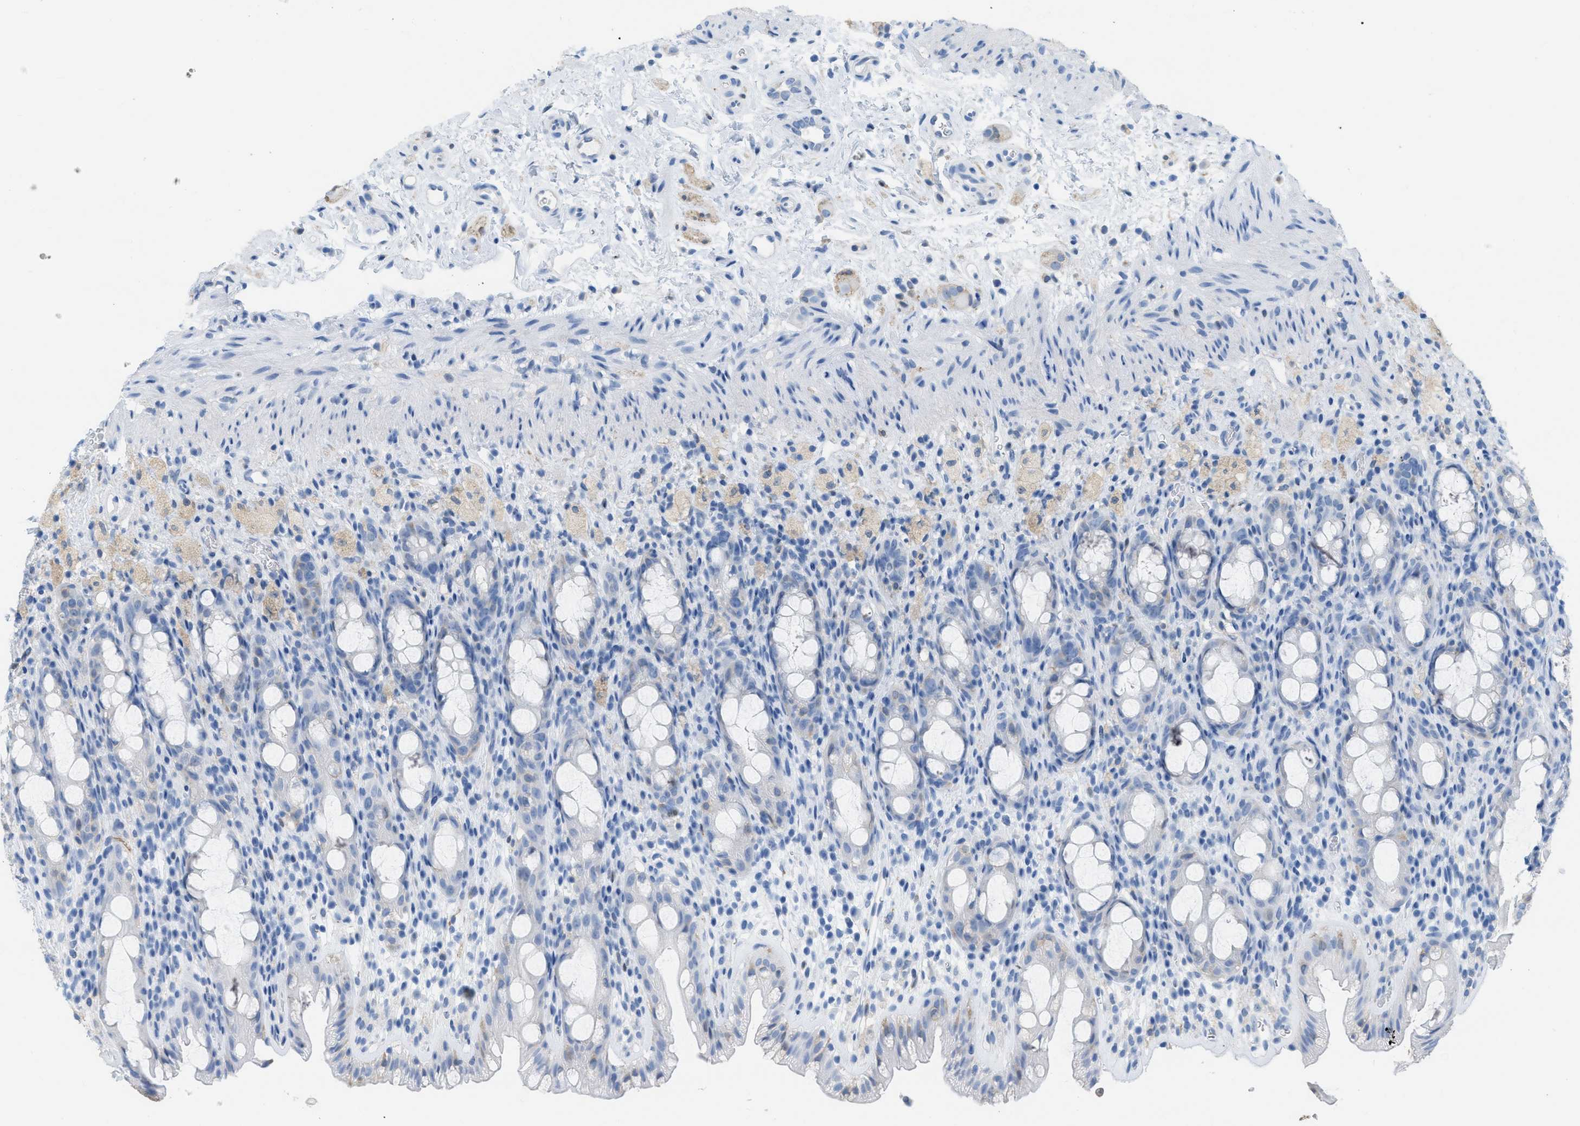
{"staining": {"intensity": "weak", "quantity": "<25%", "location": "cytoplasmic/membranous"}, "tissue": "rectum", "cell_type": "Glandular cells", "image_type": "normal", "snomed": [{"axis": "morphology", "description": "Normal tissue, NOS"}, {"axis": "topography", "description": "Rectum"}], "caption": "Rectum was stained to show a protein in brown. There is no significant expression in glandular cells. The staining was performed using DAB to visualize the protein expression in brown, while the nuclei were stained in blue with hematoxylin (Magnification: 20x).", "gene": "ASGR1", "patient": {"sex": "male", "age": 44}}